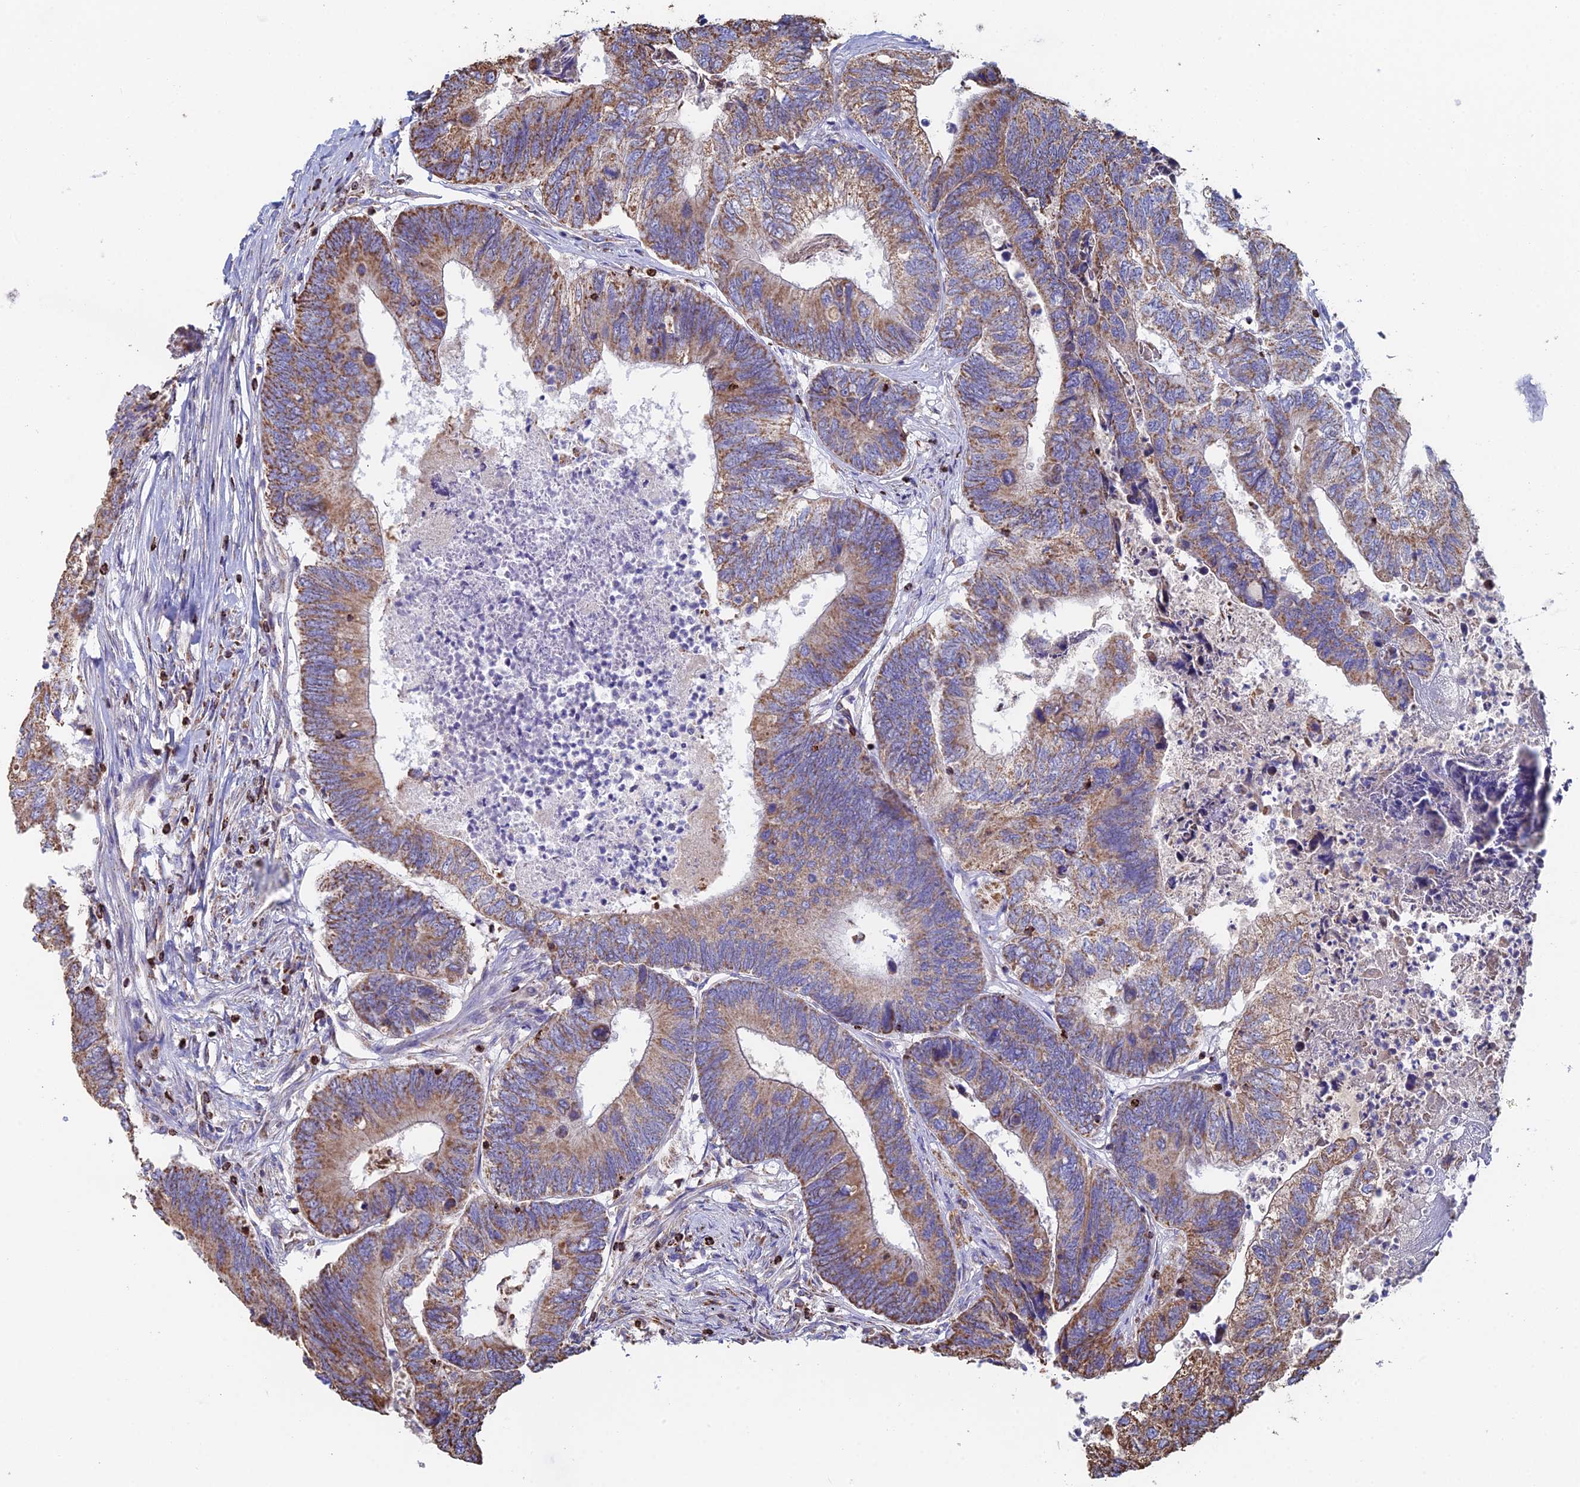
{"staining": {"intensity": "moderate", "quantity": ">75%", "location": "cytoplasmic/membranous"}, "tissue": "colorectal cancer", "cell_type": "Tumor cells", "image_type": "cancer", "snomed": [{"axis": "morphology", "description": "Adenocarcinoma, NOS"}, {"axis": "topography", "description": "Colon"}], "caption": "IHC (DAB) staining of adenocarcinoma (colorectal) displays moderate cytoplasmic/membranous protein staining in approximately >75% of tumor cells.", "gene": "SPOCK2", "patient": {"sex": "female", "age": 67}}